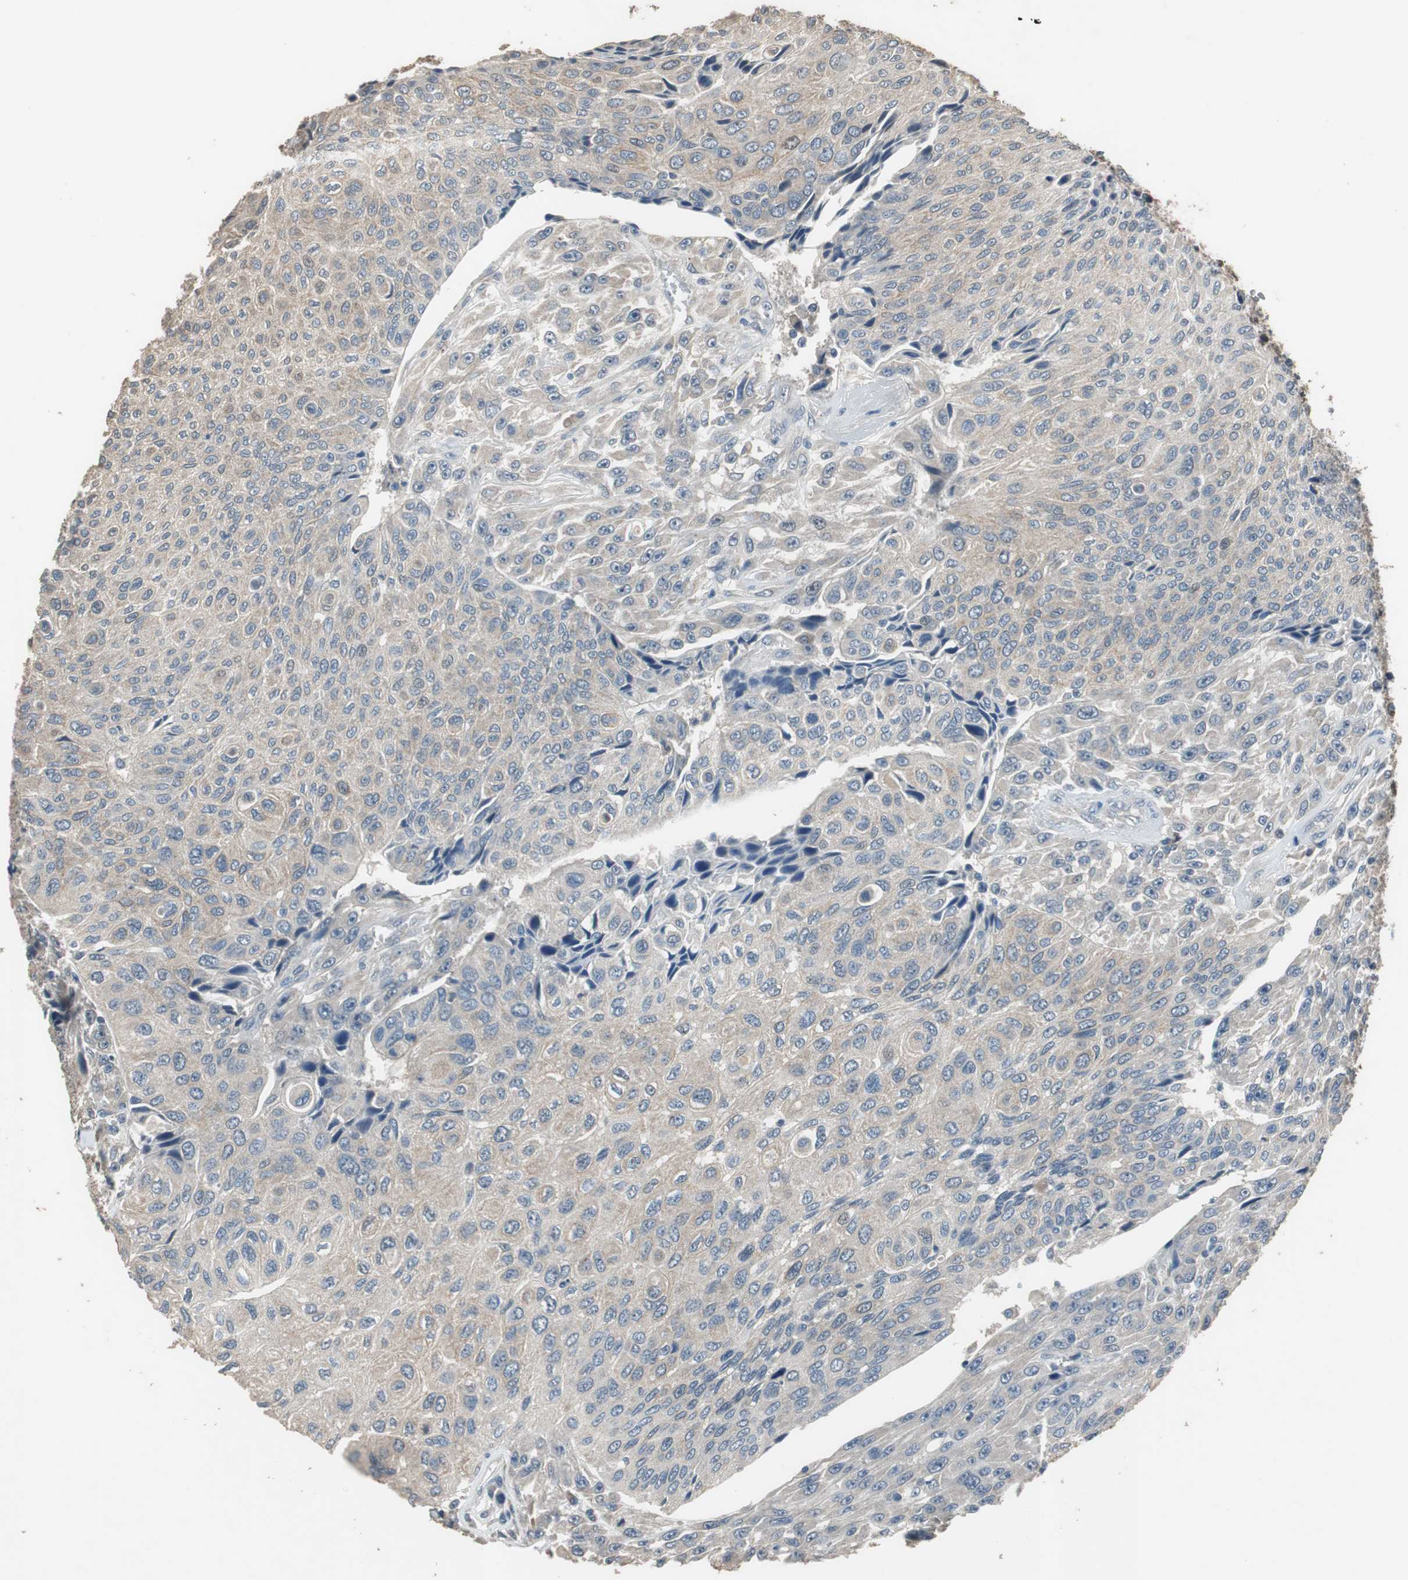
{"staining": {"intensity": "weak", "quantity": "<25%", "location": "cytoplasmic/membranous"}, "tissue": "urothelial cancer", "cell_type": "Tumor cells", "image_type": "cancer", "snomed": [{"axis": "morphology", "description": "Urothelial carcinoma, High grade"}, {"axis": "topography", "description": "Urinary bladder"}], "caption": "High-grade urothelial carcinoma stained for a protein using IHC displays no positivity tumor cells.", "gene": "PI4KB", "patient": {"sex": "male", "age": 66}}